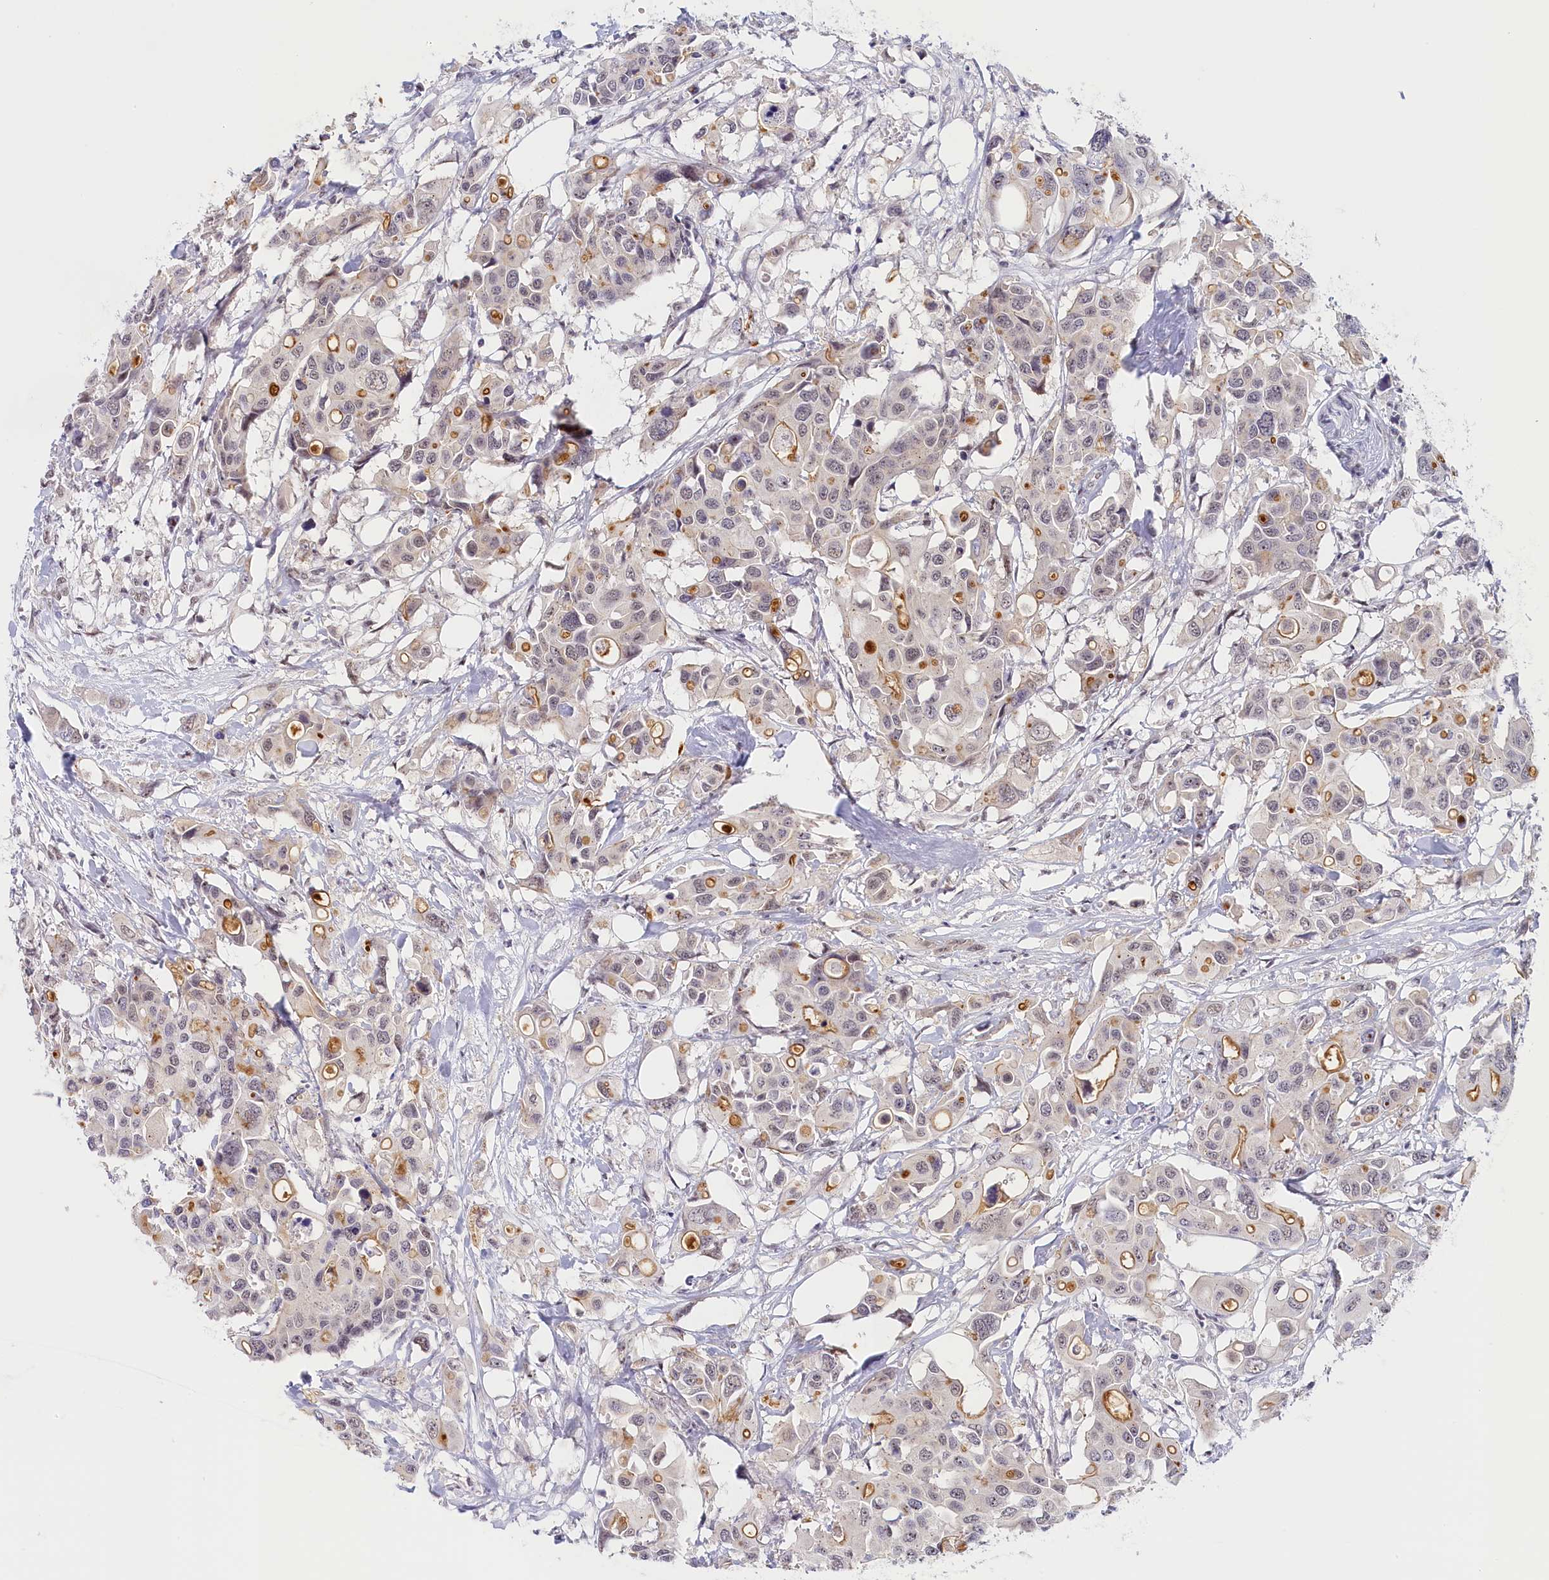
{"staining": {"intensity": "moderate", "quantity": "<25%", "location": "cytoplasmic/membranous"}, "tissue": "colorectal cancer", "cell_type": "Tumor cells", "image_type": "cancer", "snomed": [{"axis": "morphology", "description": "Adenocarcinoma, NOS"}, {"axis": "topography", "description": "Colon"}], "caption": "Immunohistochemistry (IHC) photomicrograph of neoplastic tissue: human adenocarcinoma (colorectal) stained using immunohistochemistry (IHC) exhibits low levels of moderate protein expression localized specifically in the cytoplasmic/membranous of tumor cells, appearing as a cytoplasmic/membranous brown color.", "gene": "SEC31B", "patient": {"sex": "male", "age": 77}}